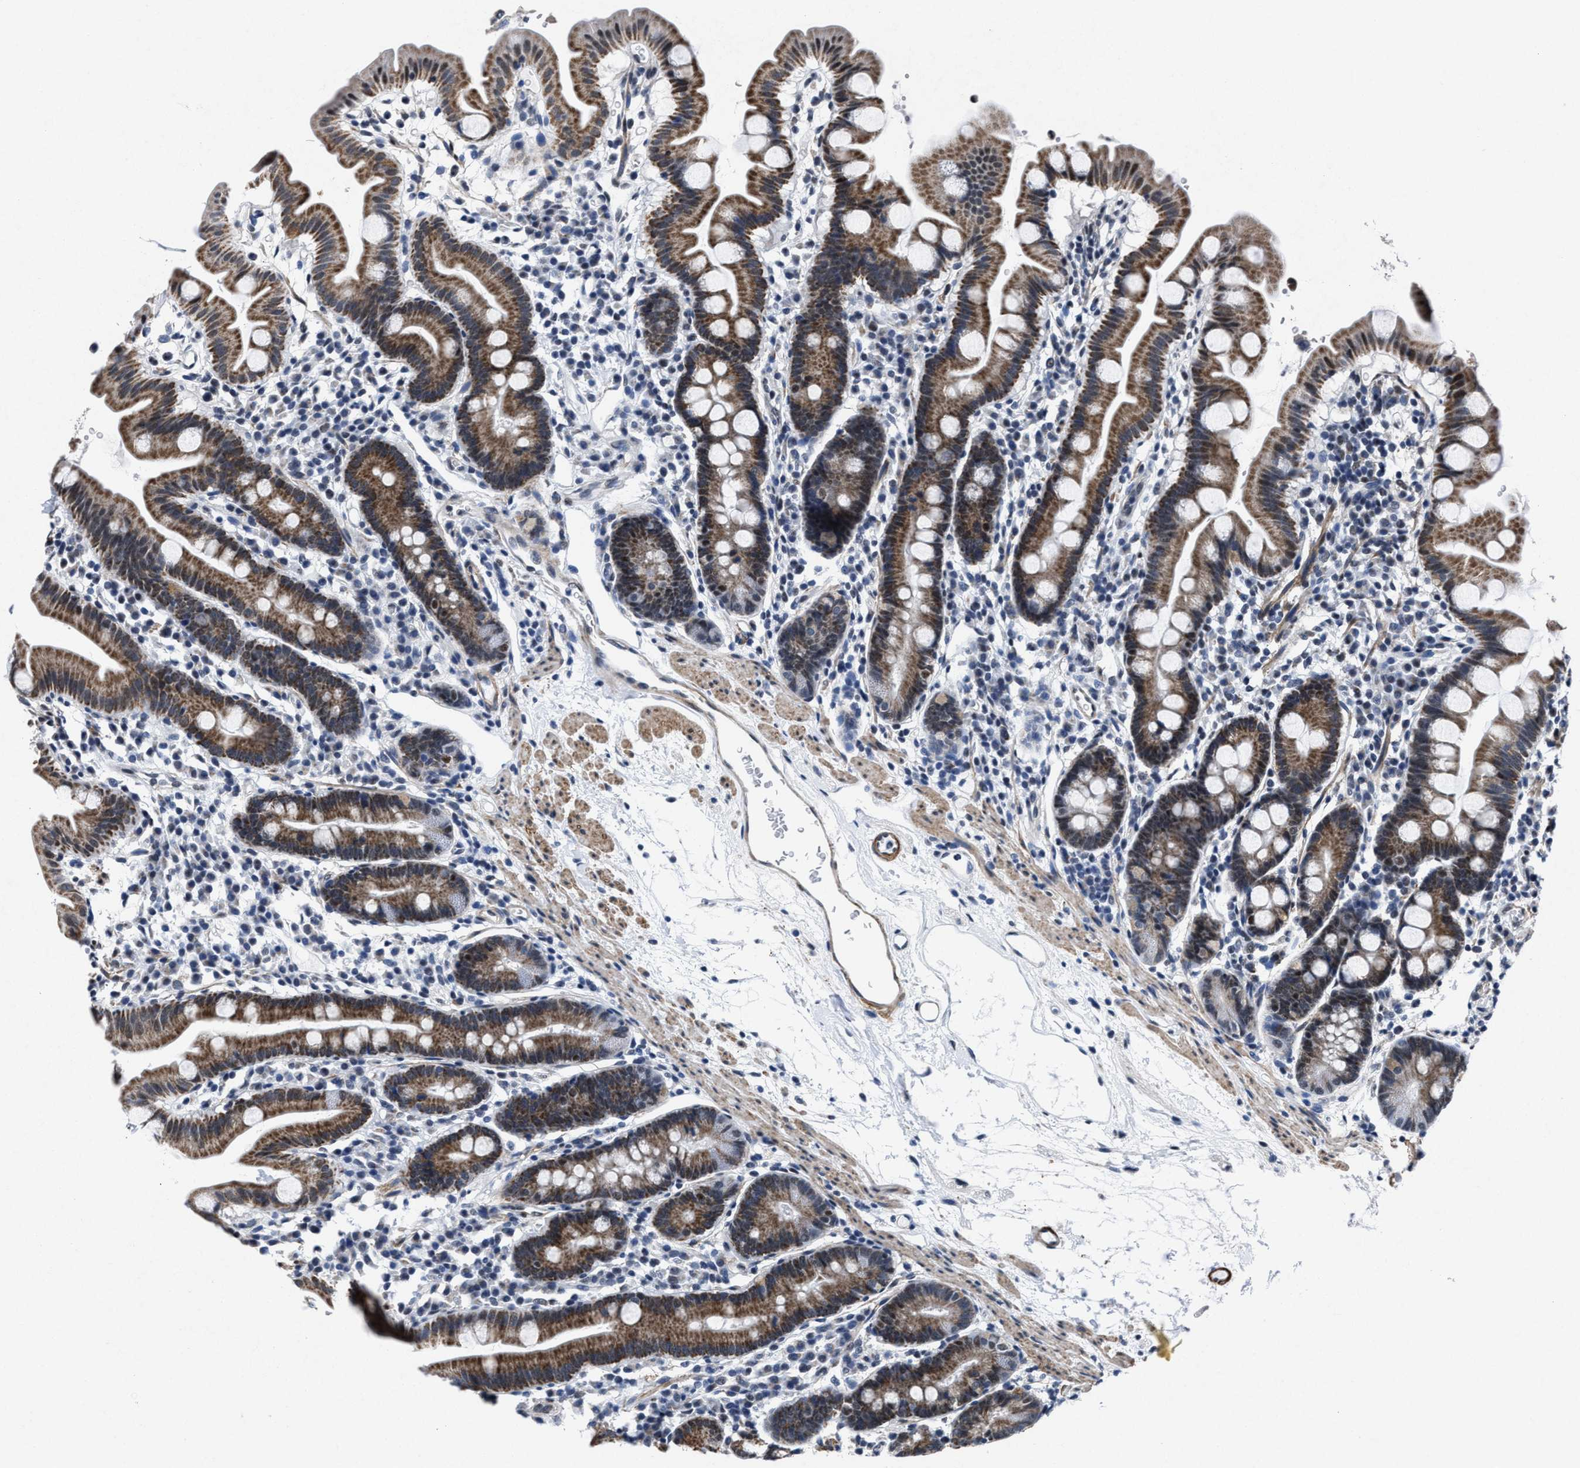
{"staining": {"intensity": "moderate", "quantity": ">75%", "location": "cytoplasmic/membranous"}, "tissue": "duodenum", "cell_type": "Glandular cells", "image_type": "normal", "snomed": [{"axis": "morphology", "description": "Normal tissue, NOS"}, {"axis": "topography", "description": "Duodenum"}], "caption": "Benign duodenum demonstrates moderate cytoplasmic/membranous expression in approximately >75% of glandular cells.", "gene": "ID3", "patient": {"sex": "male", "age": 50}}